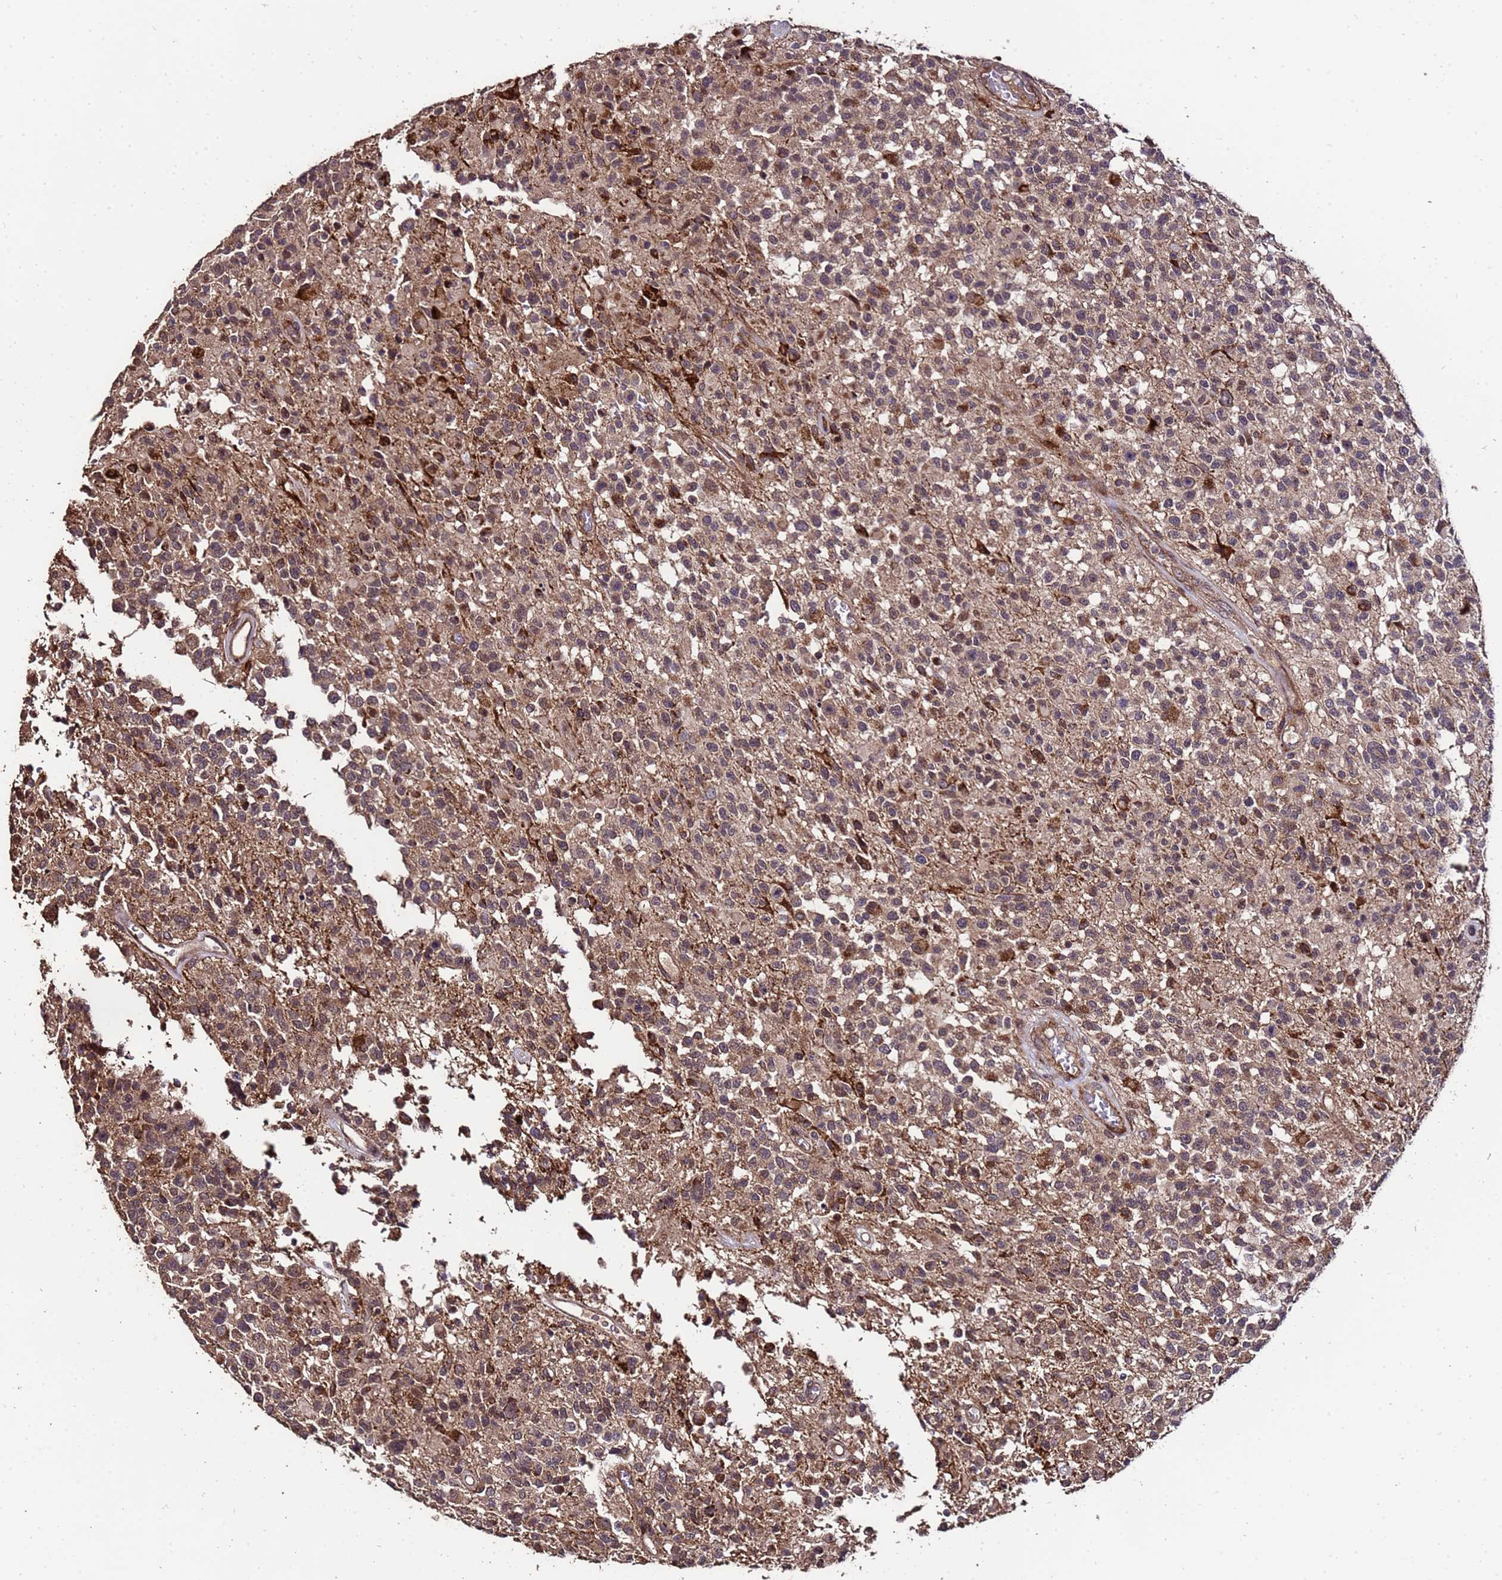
{"staining": {"intensity": "weak", "quantity": "25%-75%", "location": "cytoplasmic/membranous"}, "tissue": "glioma", "cell_type": "Tumor cells", "image_type": "cancer", "snomed": [{"axis": "morphology", "description": "Glioma, malignant, High grade"}, {"axis": "morphology", "description": "Glioblastoma, NOS"}, {"axis": "topography", "description": "Brain"}], "caption": "A high-resolution histopathology image shows immunohistochemistry staining of glioma, which demonstrates weak cytoplasmic/membranous expression in about 25%-75% of tumor cells. (DAB (3,3'-diaminobenzidine) = brown stain, brightfield microscopy at high magnification).", "gene": "PRODH", "patient": {"sex": "male", "age": 60}}